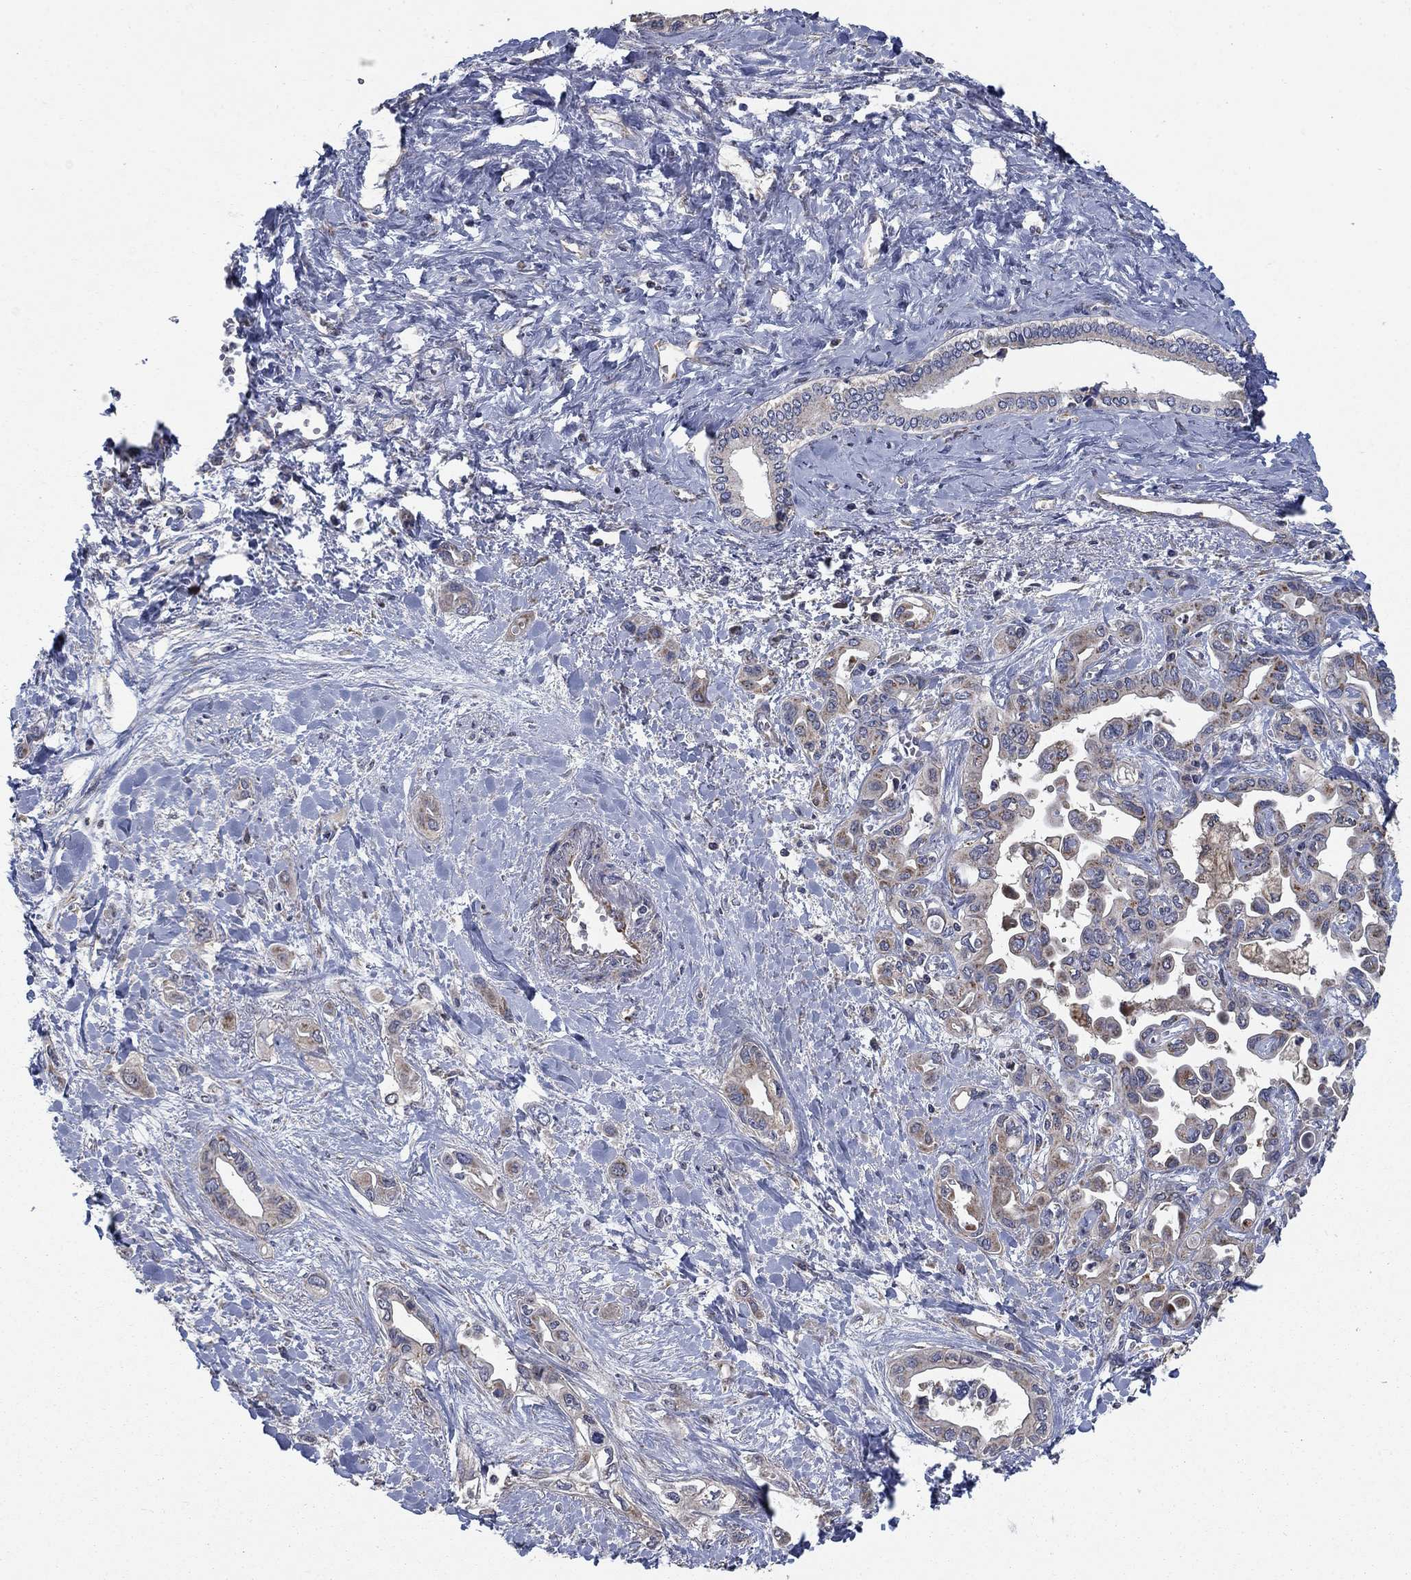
{"staining": {"intensity": "strong", "quantity": "<25%", "location": "cytoplasmic/membranous"}, "tissue": "liver cancer", "cell_type": "Tumor cells", "image_type": "cancer", "snomed": [{"axis": "morphology", "description": "Cholangiocarcinoma"}, {"axis": "topography", "description": "Liver"}], "caption": "Immunohistochemistry of cholangiocarcinoma (liver) shows medium levels of strong cytoplasmic/membranous expression in approximately <25% of tumor cells. The staining was performed using DAB, with brown indicating positive protein expression. Nuclei are stained blue with hematoxylin.", "gene": "NME7", "patient": {"sex": "female", "age": 64}}